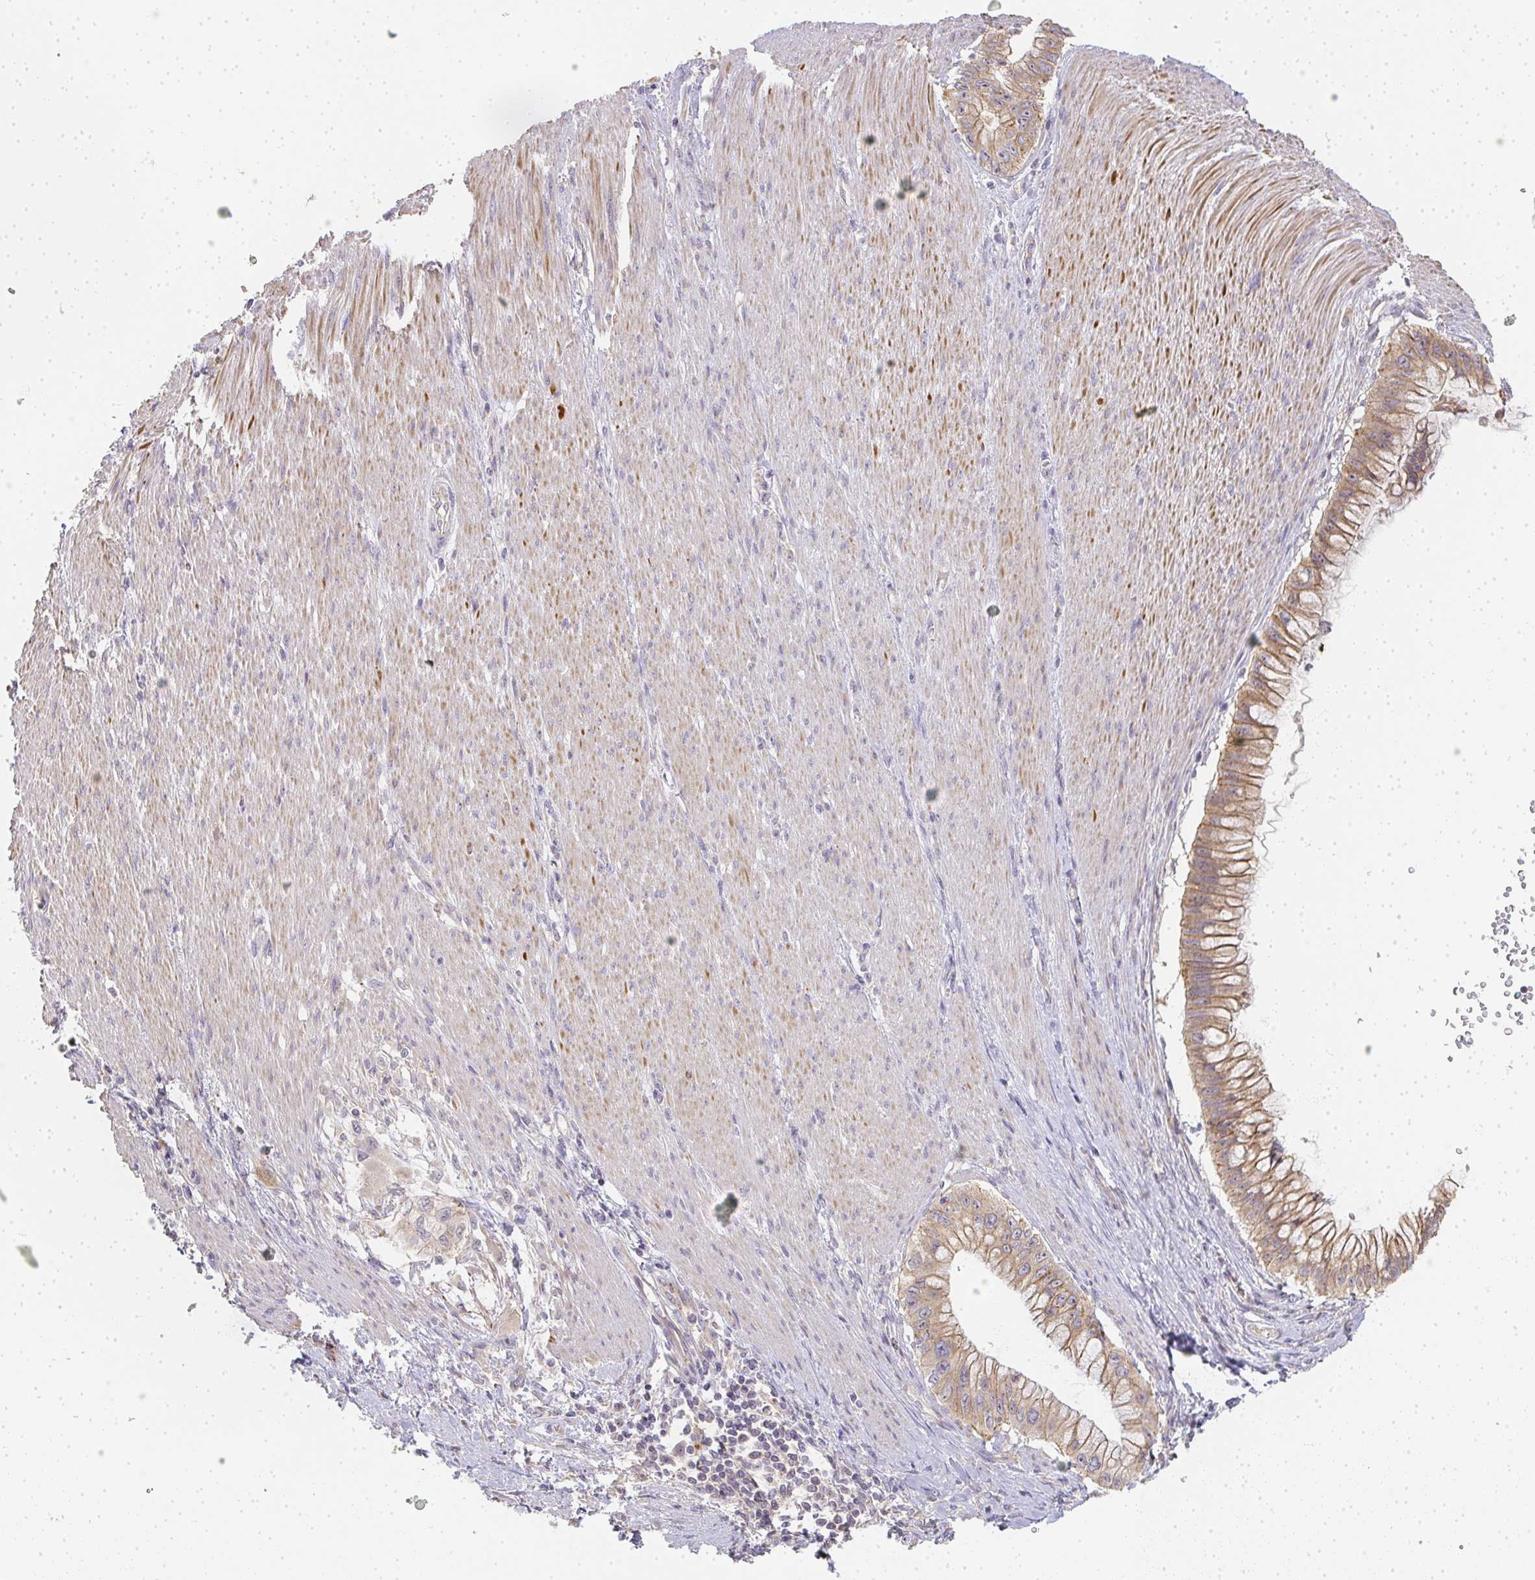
{"staining": {"intensity": "weak", "quantity": ">75%", "location": "cytoplasmic/membranous"}, "tissue": "pancreatic cancer", "cell_type": "Tumor cells", "image_type": "cancer", "snomed": [{"axis": "morphology", "description": "Adenocarcinoma, NOS"}, {"axis": "topography", "description": "Pancreas"}], "caption": "A histopathology image showing weak cytoplasmic/membranous staining in about >75% of tumor cells in pancreatic cancer (adenocarcinoma), as visualized by brown immunohistochemical staining.", "gene": "SLC35B3", "patient": {"sex": "male", "age": 48}}